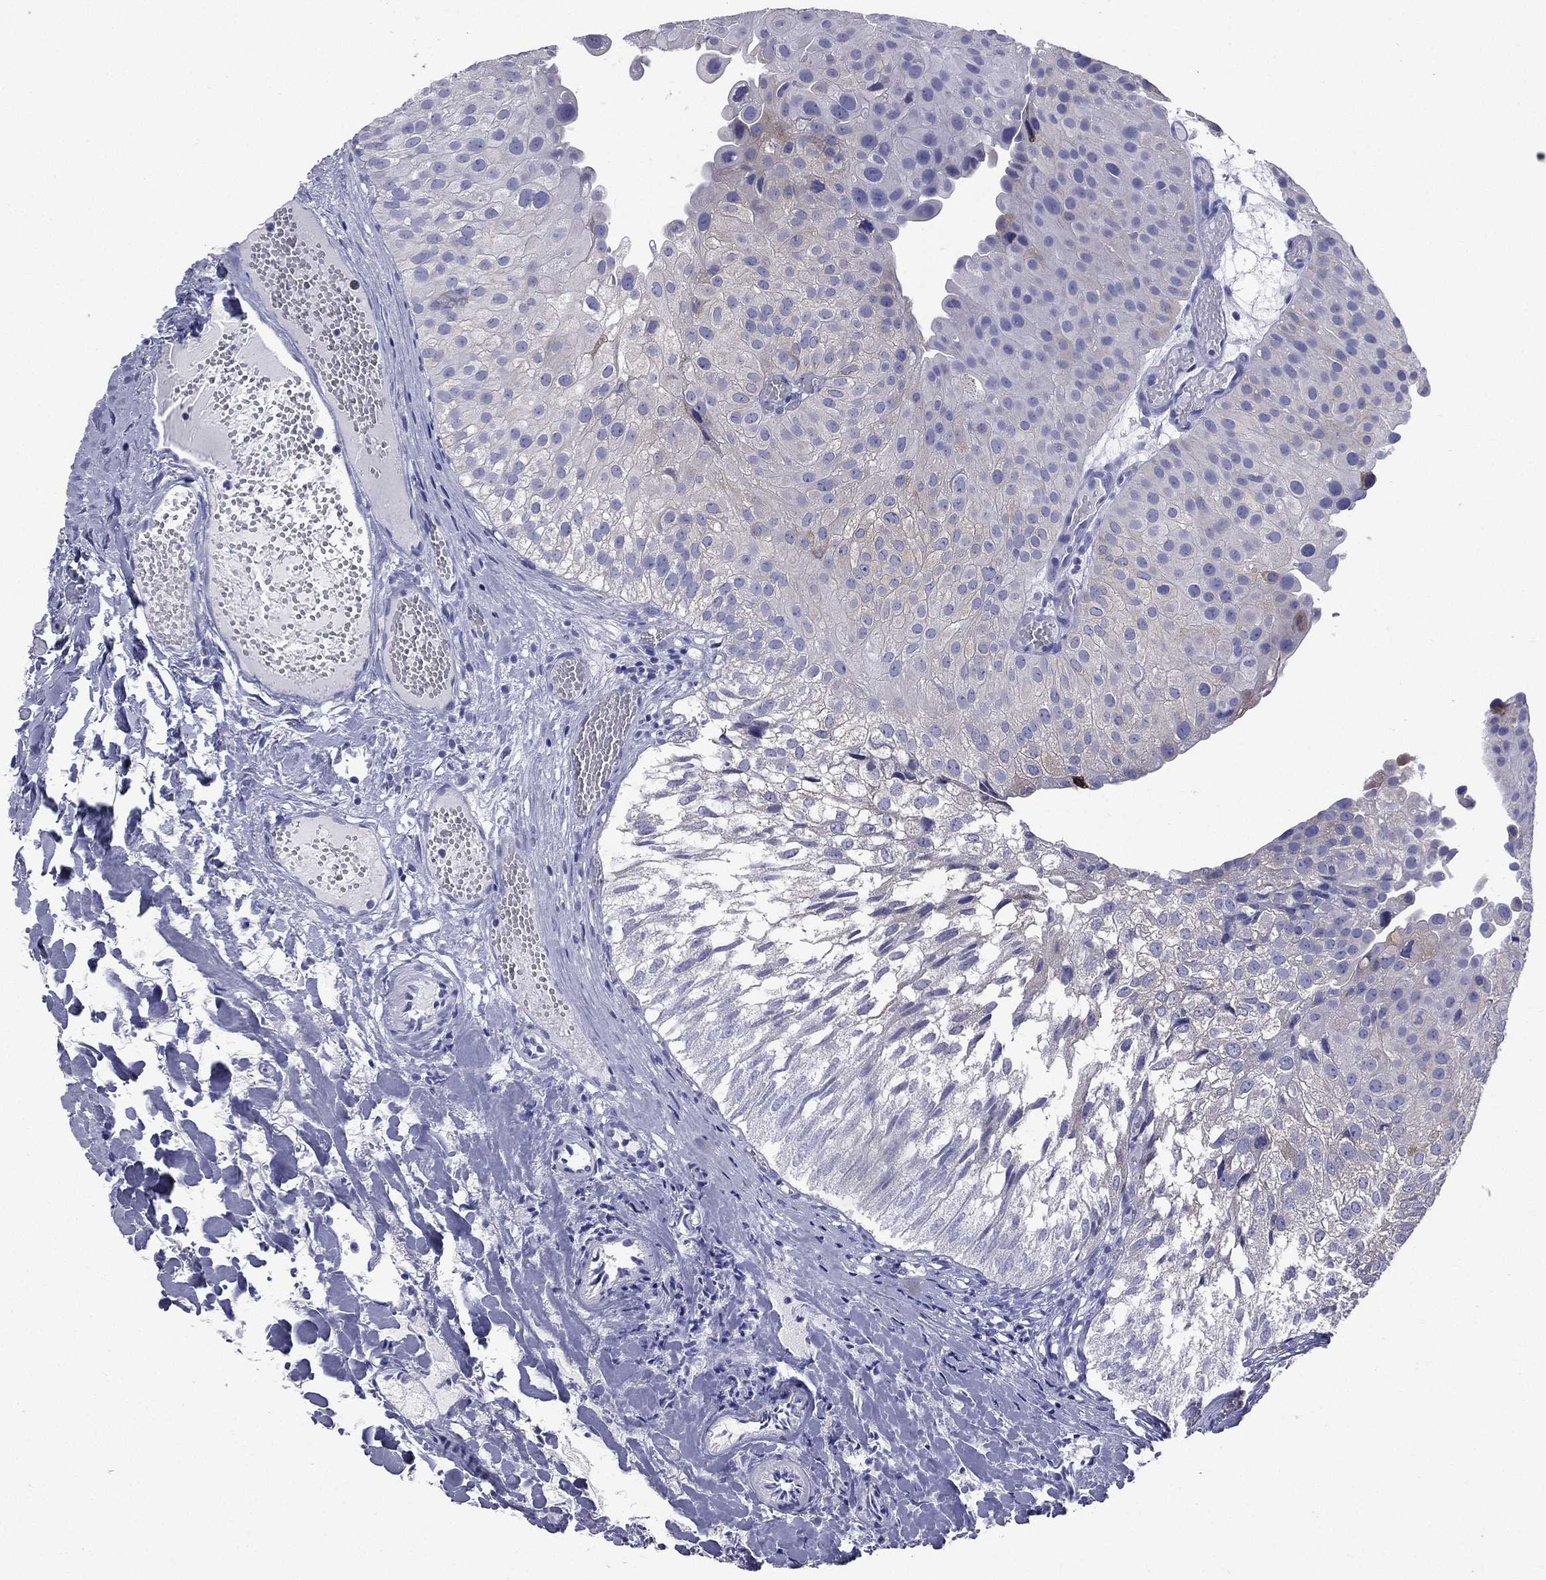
{"staining": {"intensity": "negative", "quantity": "none", "location": "none"}, "tissue": "urothelial cancer", "cell_type": "Tumor cells", "image_type": "cancer", "snomed": [{"axis": "morphology", "description": "Urothelial carcinoma, Low grade"}, {"axis": "topography", "description": "Urinary bladder"}], "caption": "DAB (3,3'-diaminobenzidine) immunohistochemical staining of urothelial cancer displays no significant positivity in tumor cells.", "gene": "CES2", "patient": {"sex": "female", "age": 78}}